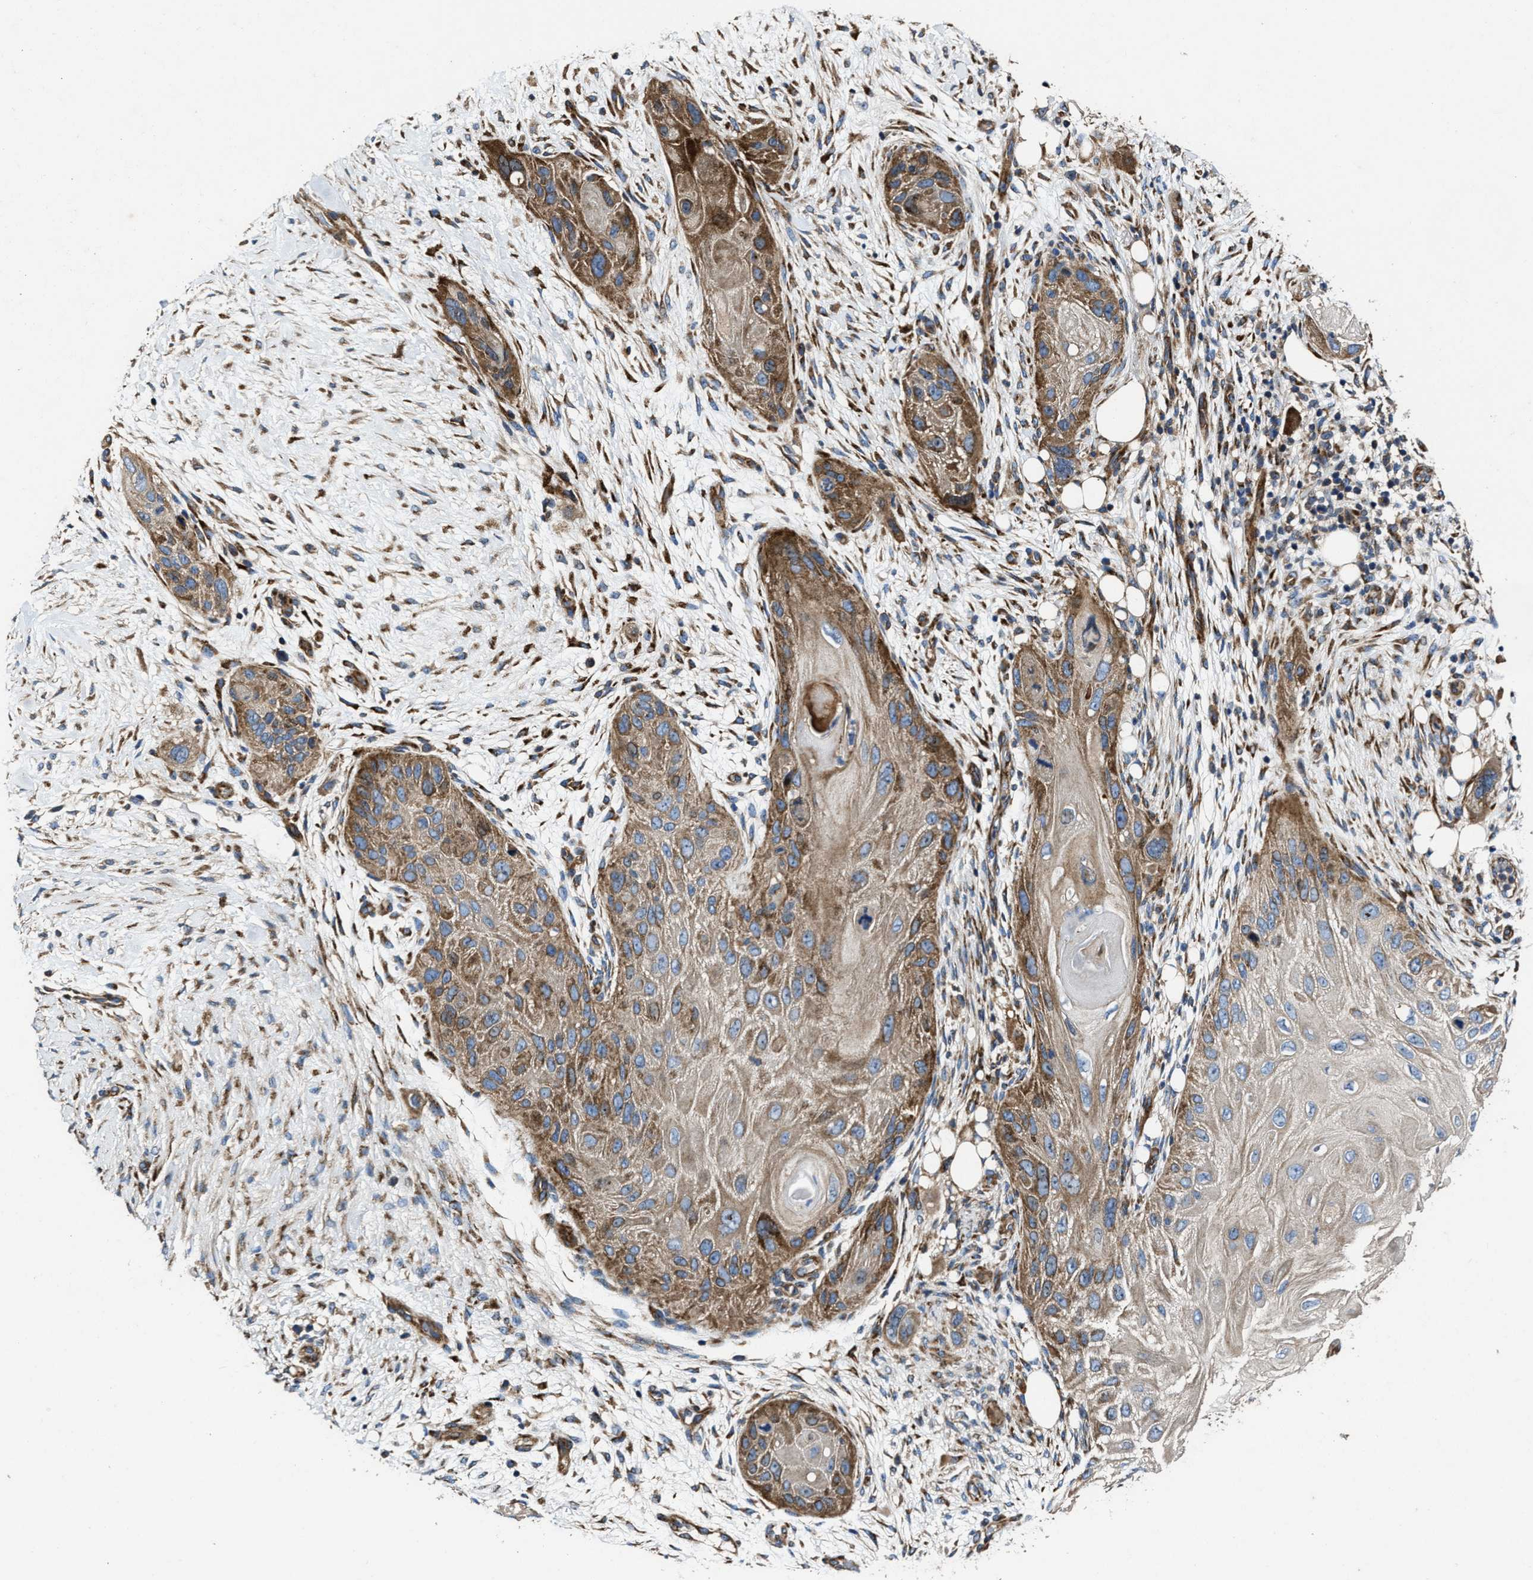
{"staining": {"intensity": "moderate", "quantity": ">75%", "location": "cytoplasmic/membranous"}, "tissue": "skin cancer", "cell_type": "Tumor cells", "image_type": "cancer", "snomed": [{"axis": "morphology", "description": "Squamous cell carcinoma, NOS"}, {"axis": "topography", "description": "Skin"}], "caption": "A high-resolution micrograph shows immunohistochemistry staining of skin squamous cell carcinoma, which exhibits moderate cytoplasmic/membranous positivity in approximately >75% of tumor cells. Ihc stains the protein of interest in brown and the nuclei are stained blue.", "gene": "PTAR1", "patient": {"sex": "female", "age": 77}}